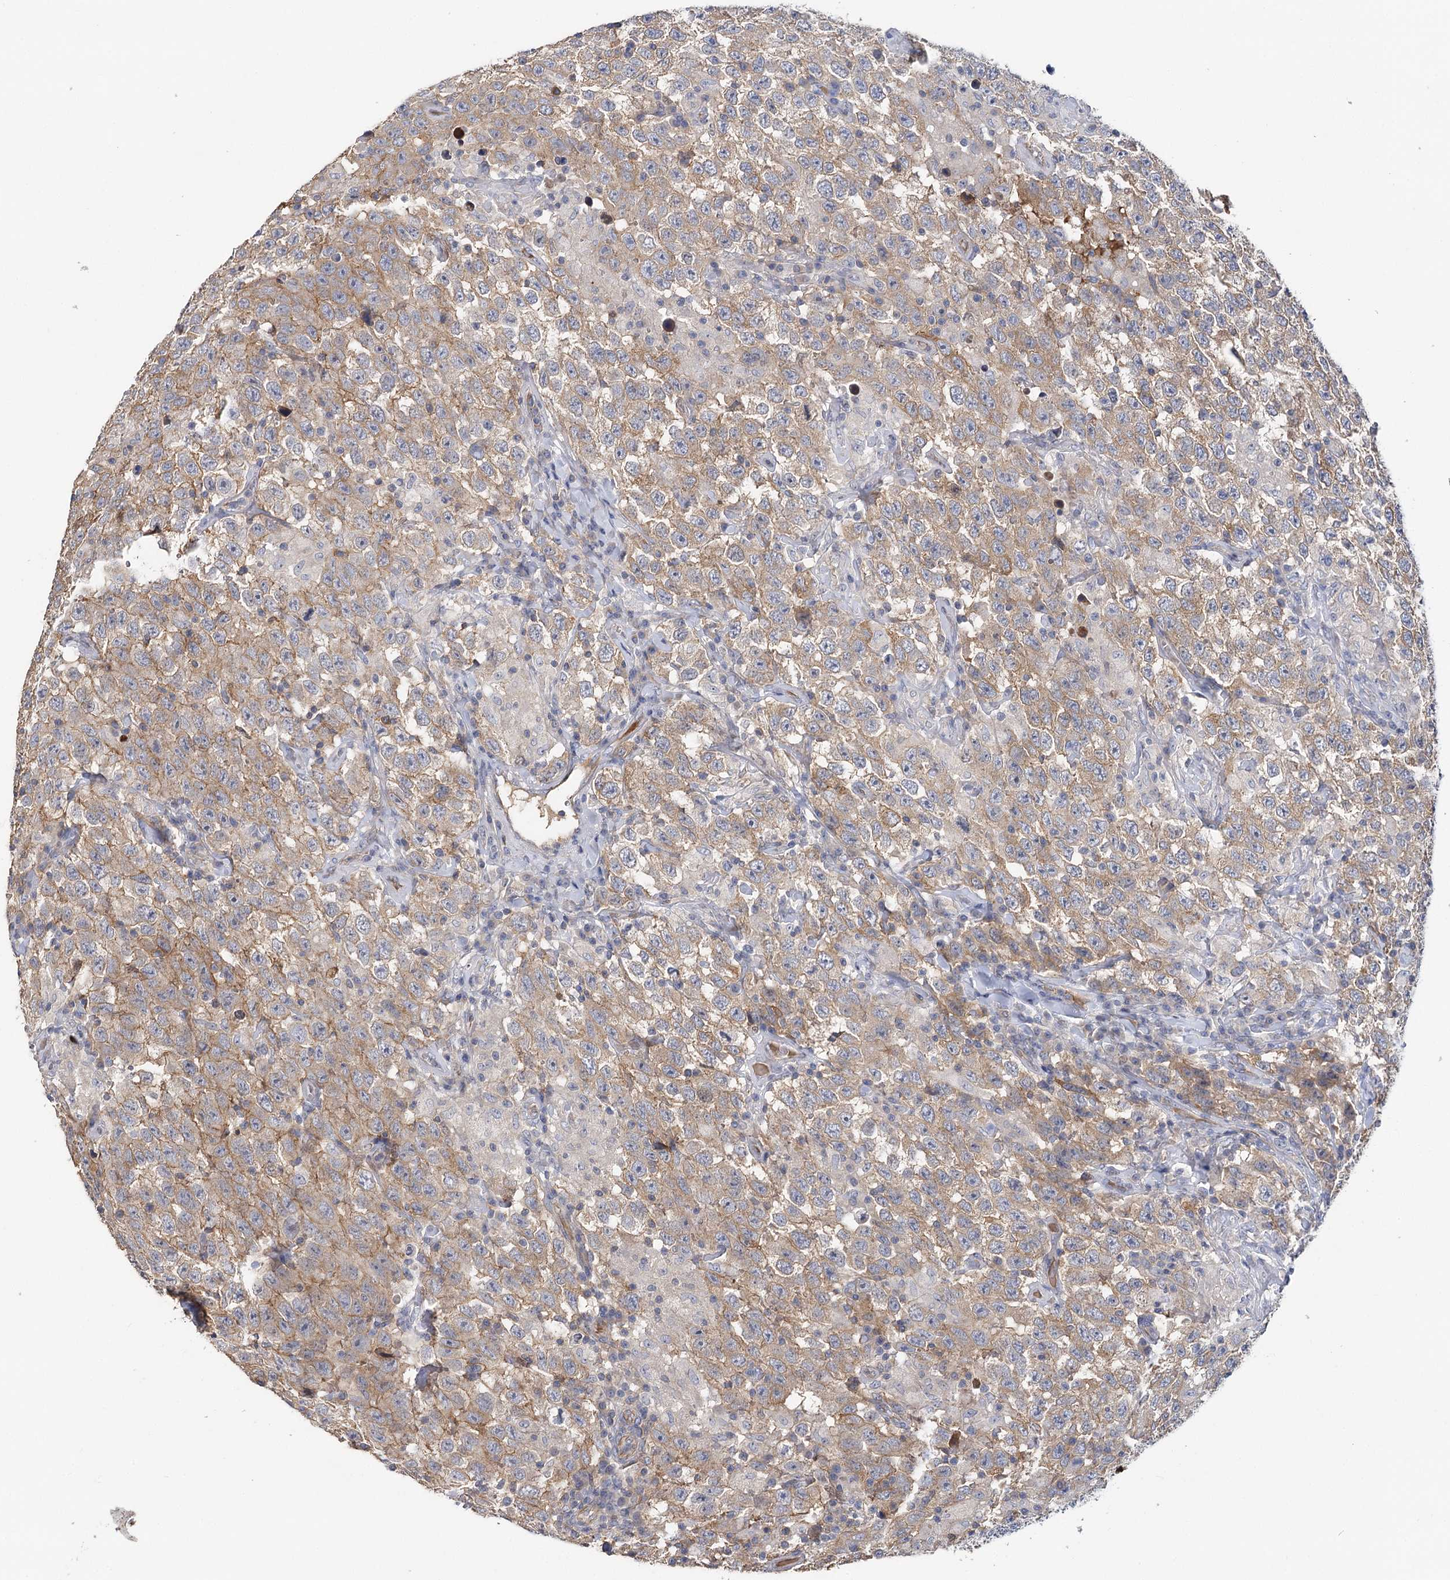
{"staining": {"intensity": "moderate", "quantity": ">75%", "location": "cytoplasmic/membranous"}, "tissue": "testis cancer", "cell_type": "Tumor cells", "image_type": "cancer", "snomed": [{"axis": "morphology", "description": "Seminoma, NOS"}, {"axis": "topography", "description": "Testis"}], "caption": "Brown immunohistochemical staining in seminoma (testis) exhibits moderate cytoplasmic/membranous expression in approximately >75% of tumor cells.", "gene": "EPB41L5", "patient": {"sex": "male", "age": 41}}